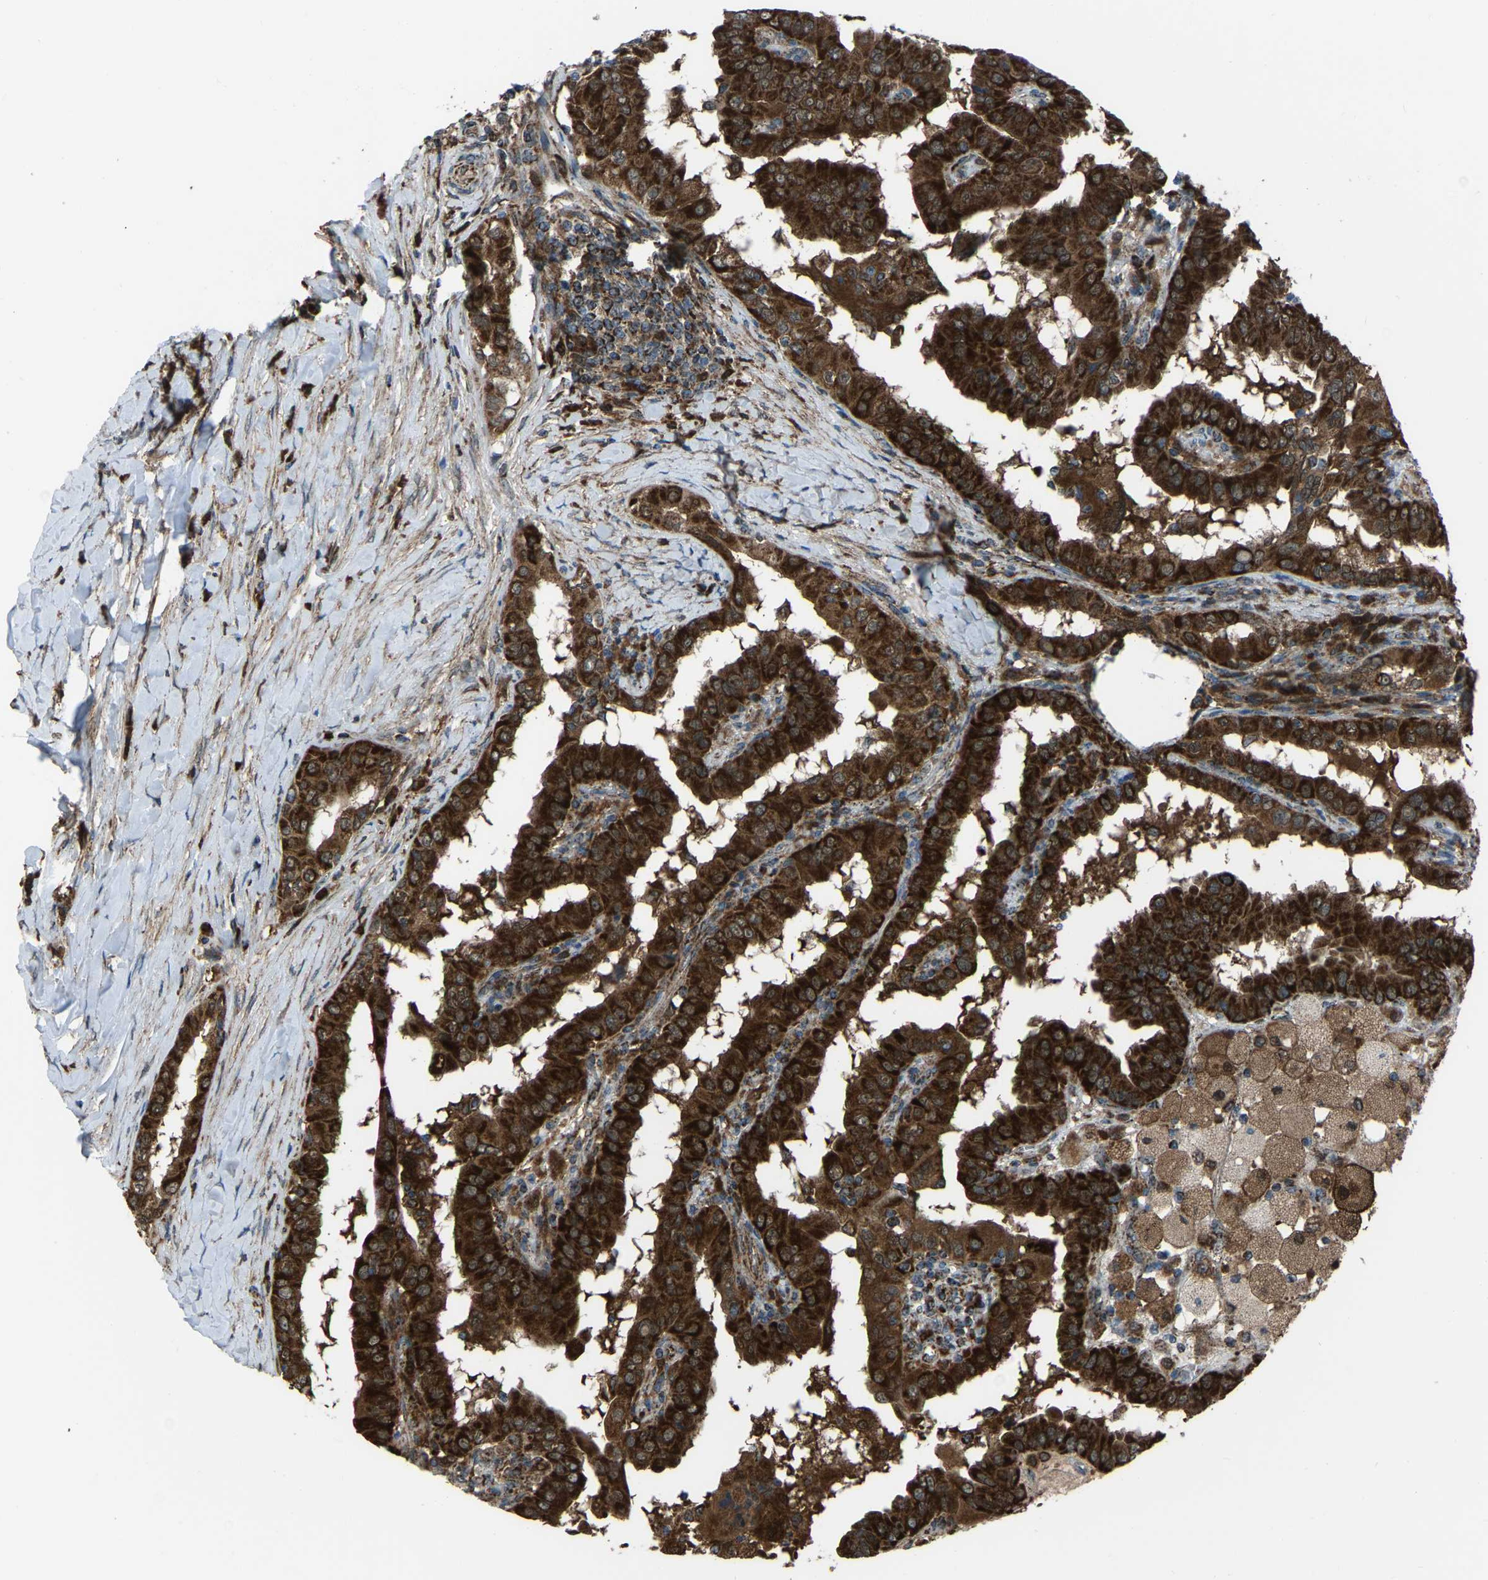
{"staining": {"intensity": "strong", "quantity": ">75%", "location": "cytoplasmic/membranous"}, "tissue": "thyroid cancer", "cell_type": "Tumor cells", "image_type": "cancer", "snomed": [{"axis": "morphology", "description": "Papillary adenocarcinoma, NOS"}, {"axis": "topography", "description": "Thyroid gland"}], "caption": "Protein expression analysis of human papillary adenocarcinoma (thyroid) reveals strong cytoplasmic/membranous expression in about >75% of tumor cells.", "gene": "AKR1A1", "patient": {"sex": "male", "age": 33}}